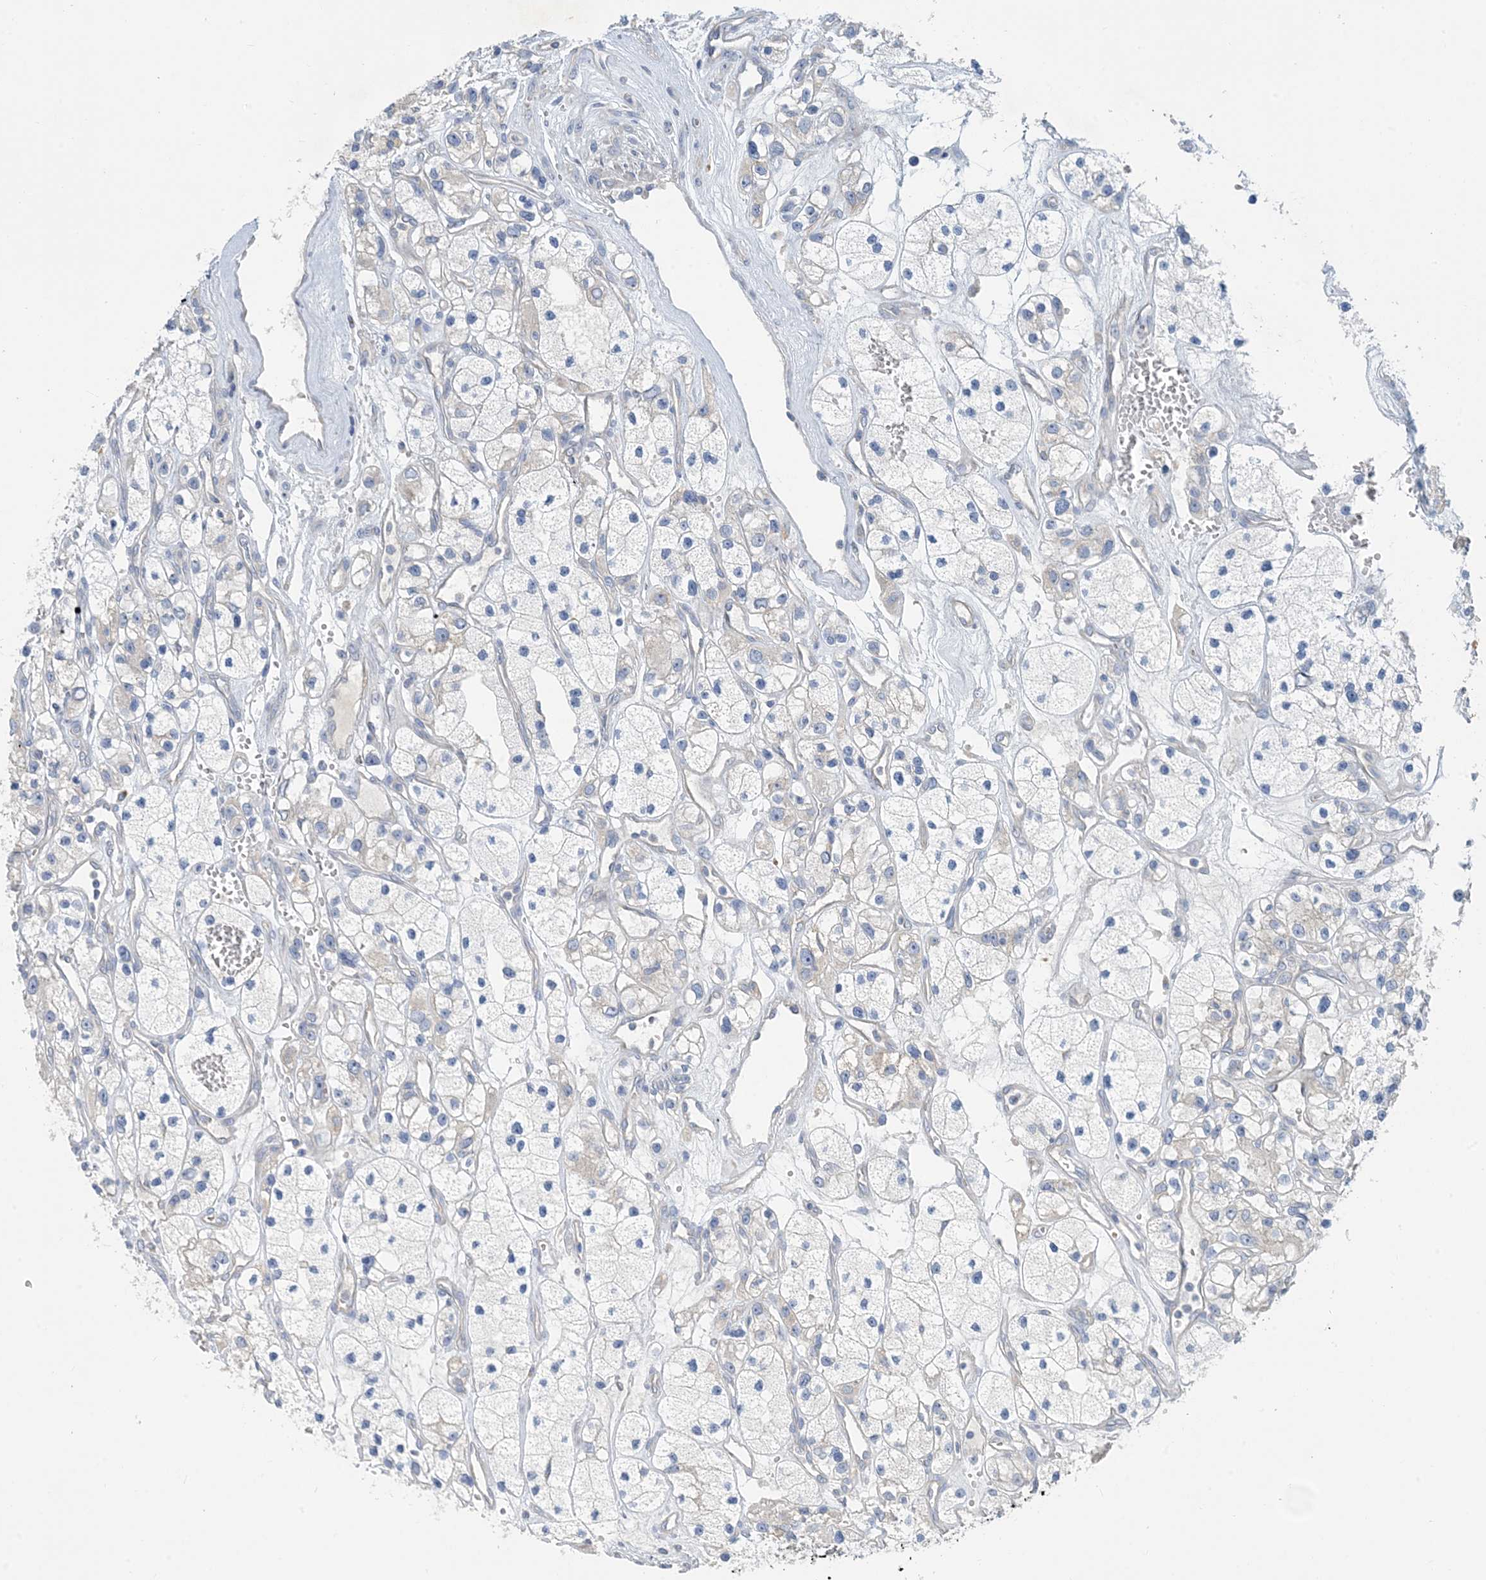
{"staining": {"intensity": "weak", "quantity": "<25%", "location": "cytoplasmic/membranous"}, "tissue": "renal cancer", "cell_type": "Tumor cells", "image_type": "cancer", "snomed": [{"axis": "morphology", "description": "Adenocarcinoma, NOS"}, {"axis": "topography", "description": "Kidney"}], "caption": "Renal adenocarcinoma was stained to show a protein in brown. There is no significant staining in tumor cells.", "gene": "ZCCHC18", "patient": {"sex": "female", "age": 57}}